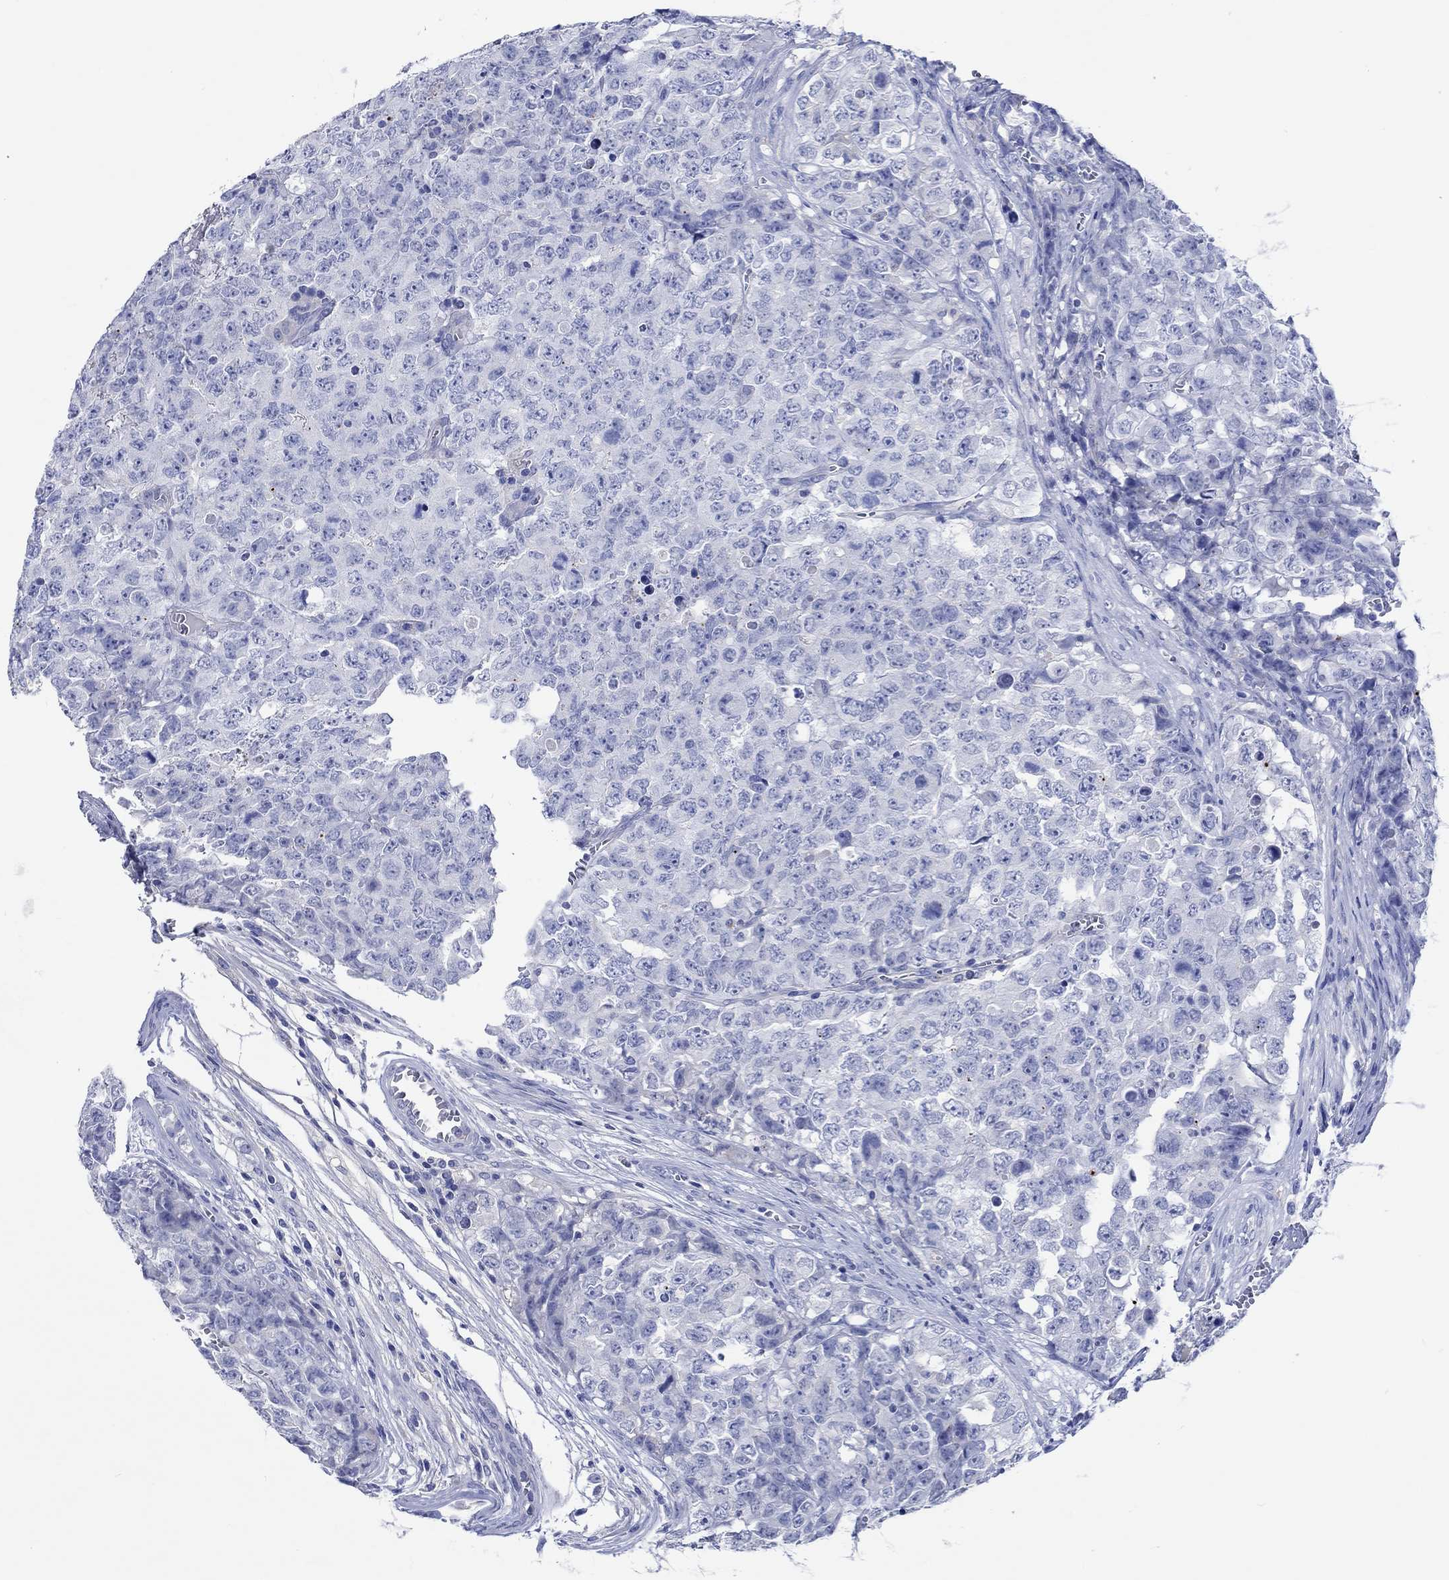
{"staining": {"intensity": "negative", "quantity": "none", "location": "none"}, "tissue": "testis cancer", "cell_type": "Tumor cells", "image_type": "cancer", "snomed": [{"axis": "morphology", "description": "Carcinoma, Embryonal, NOS"}, {"axis": "topography", "description": "Testis"}], "caption": "This photomicrograph is of embryonal carcinoma (testis) stained with immunohistochemistry to label a protein in brown with the nuclei are counter-stained blue. There is no positivity in tumor cells. (Immunohistochemistry, brightfield microscopy, high magnification).", "gene": "SHISA4", "patient": {"sex": "male", "age": 23}}